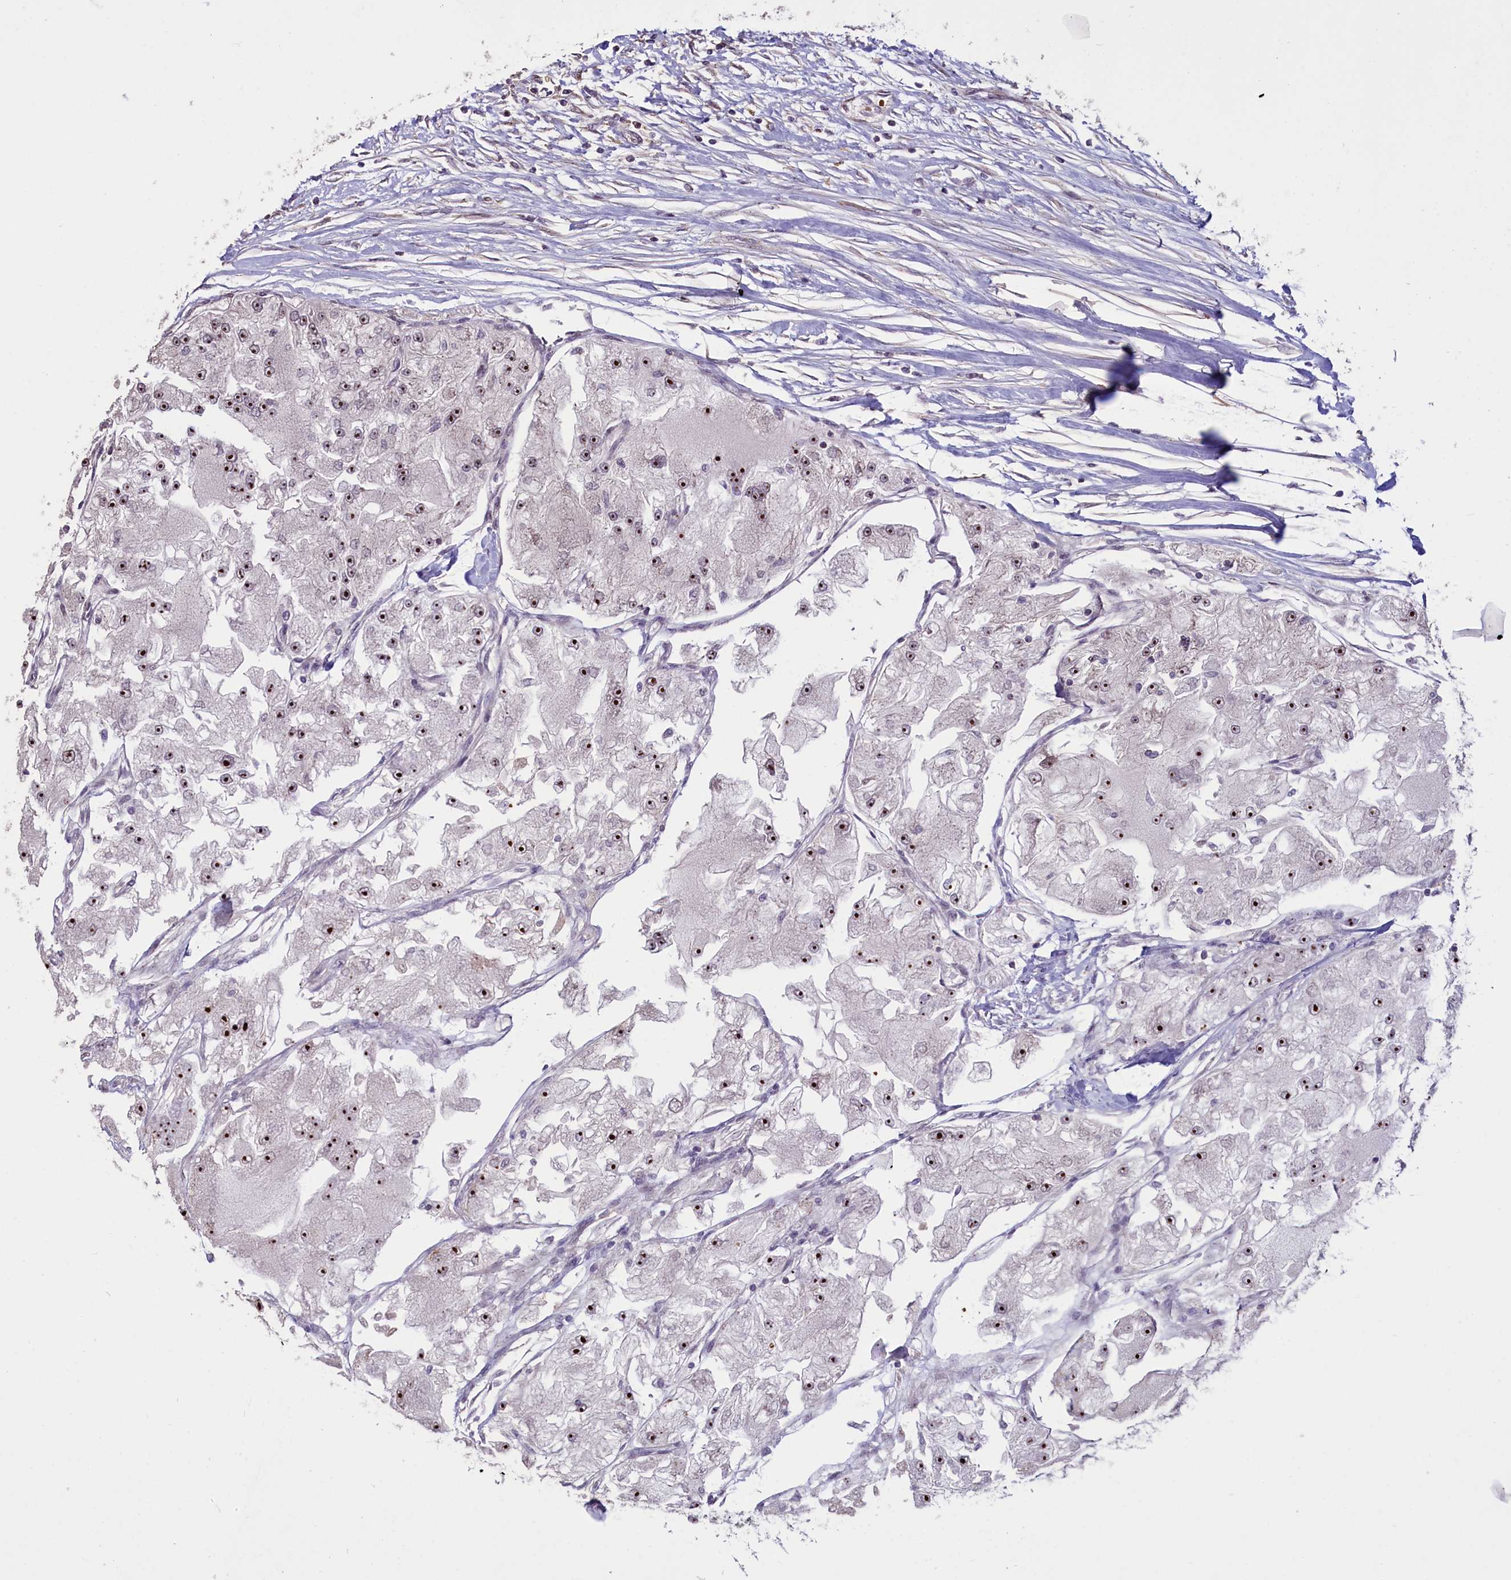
{"staining": {"intensity": "strong", "quantity": ">75%", "location": "nuclear"}, "tissue": "renal cancer", "cell_type": "Tumor cells", "image_type": "cancer", "snomed": [{"axis": "morphology", "description": "Adenocarcinoma, NOS"}, {"axis": "topography", "description": "Kidney"}], "caption": "Brown immunohistochemical staining in human renal cancer (adenocarcinoma) demonstrates strong nuclear expression in about >75% of tumor cells. (Stains: DAB (3,3'-diaminobenzidine) in brown, nuclei in blue, Microscopy: brightfield microscopy at high magnification).", "gene": "SHFL", "patient": {"sex": "female", "age": 72}}